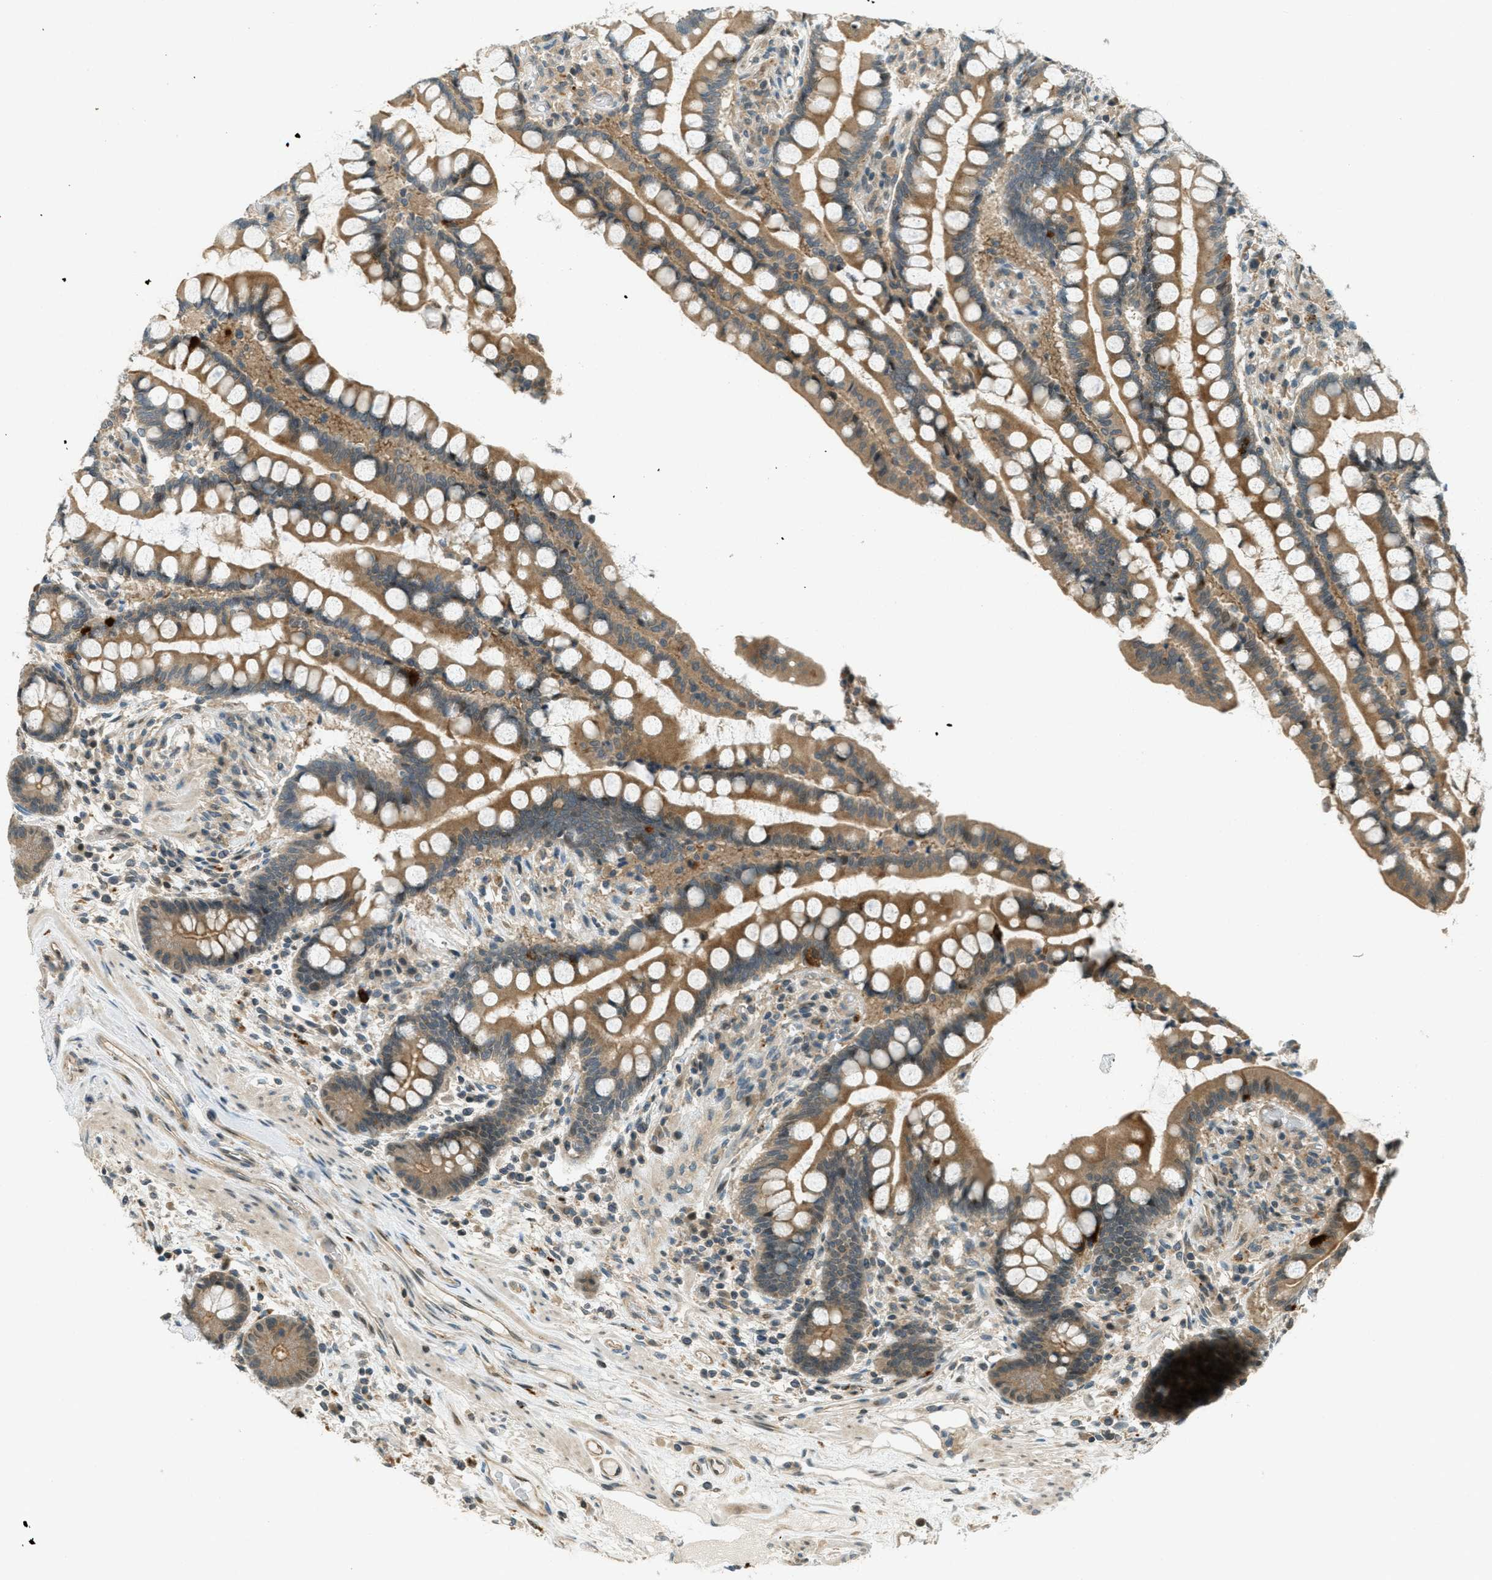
{"staining": {"intensity": "moderate", "quantity": ">75%", "location": "cytoplasmic/membranous"}, "tissue": "colon", "cell_type": "Endothelial cells", "image_type": "normal", "snomed": [{"axis": "morphology", "description": "Normal tissue, NOS"}, {"axis": "topography", "description": "Colon"}], "caption": "Immunohistochemical staining of benign human colon demonstrates moderate cytoplasmic/membranous protein expression in approximately >75% of endothelial cells. (Brightfield microscopy of DAB IHC at high magnification).", "gene": "PTPN23", "patient": {"sex": "male", "age": 73}}